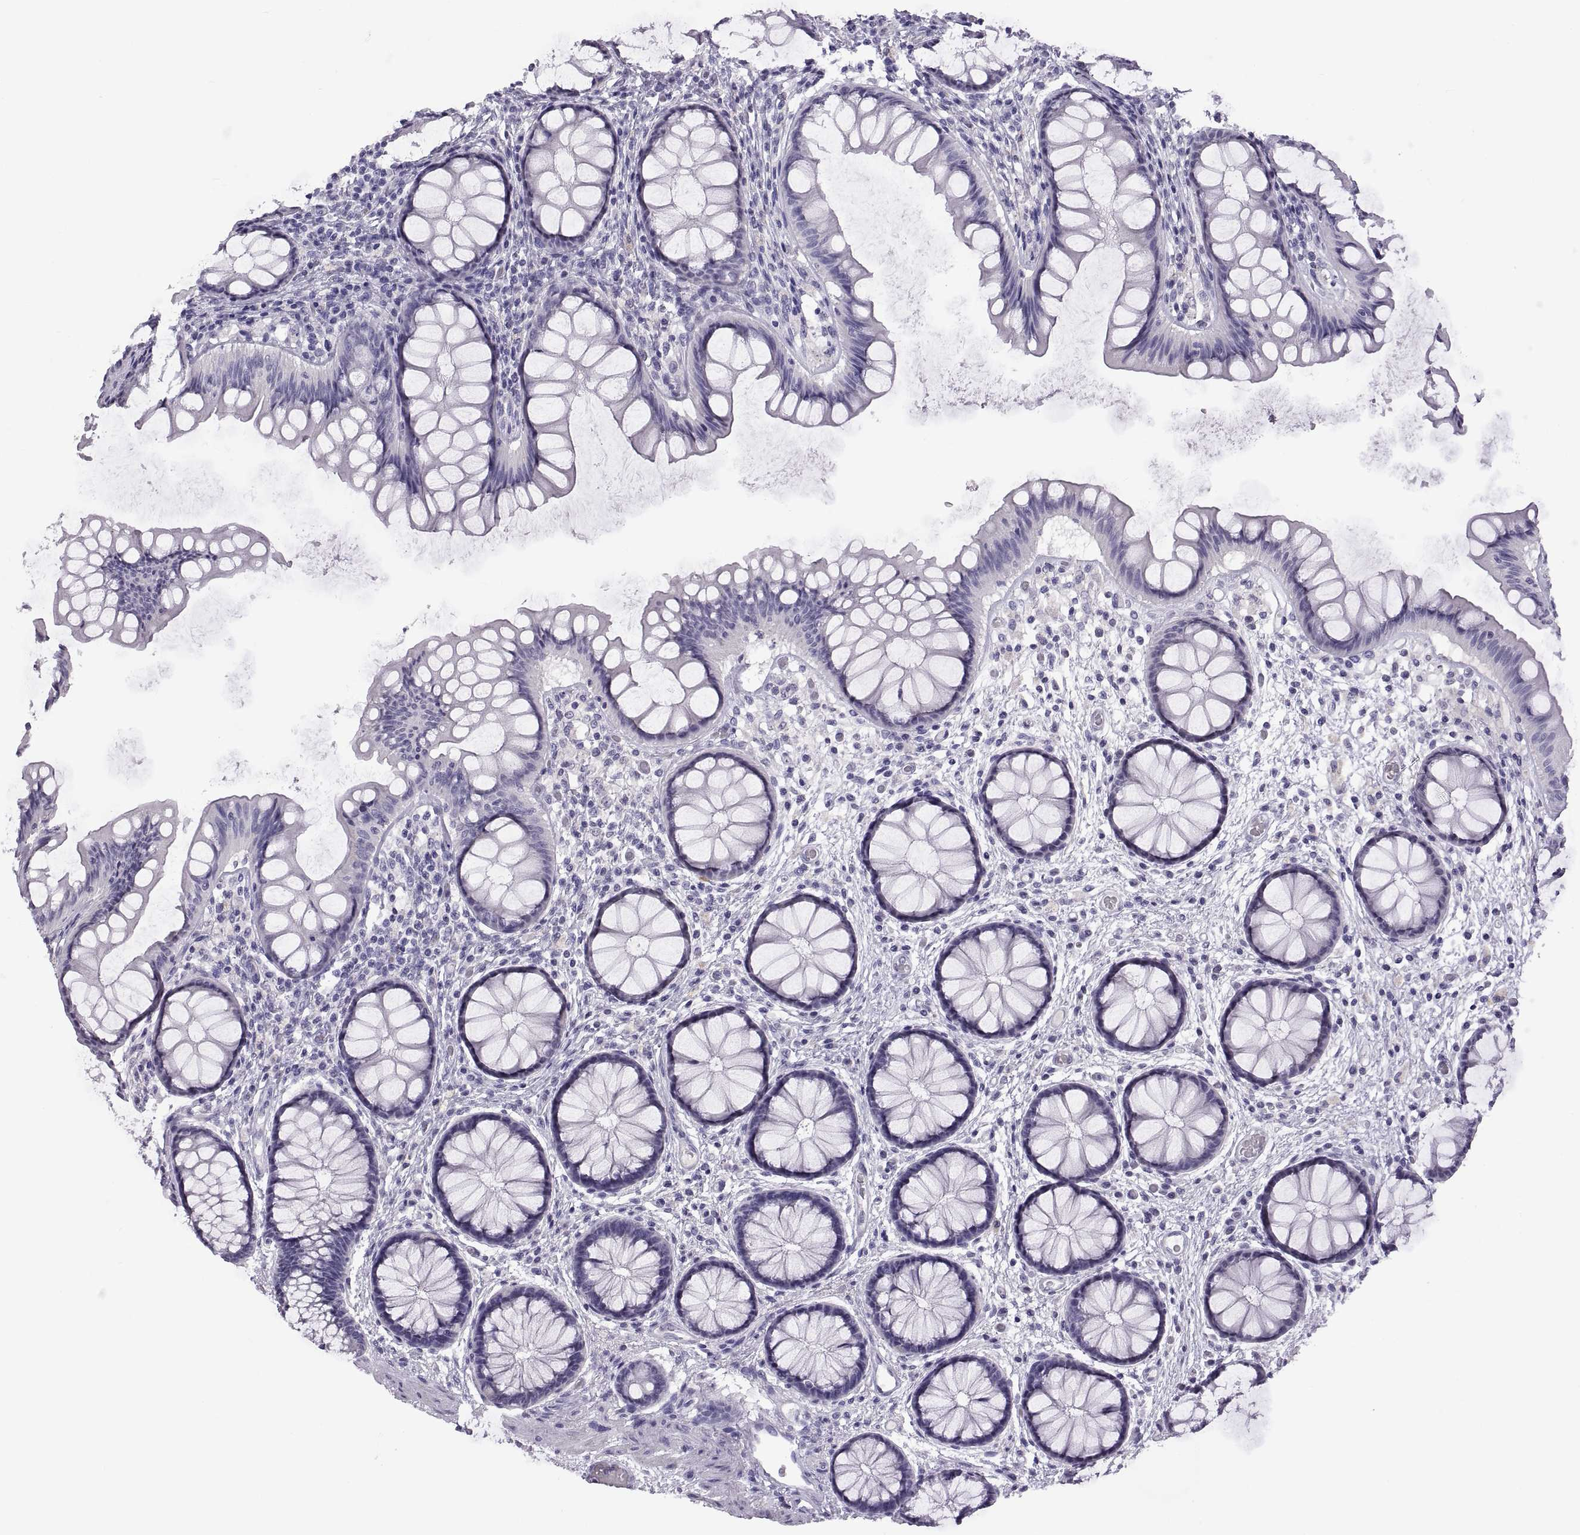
{"staining": {"intensity": "negative", "quantity": "none", "location": "none"}, "tissue": "colon", "cell_type": "Endothelial cells", "image_type": "normal", "snomed": [{"axis": "morphology", "description": "Normal tissue, NOS"}, {"axis": "topography", "description": "Colon"}], "caption": "DAB immunohistochemical staining of unremarkable colon displays no significant staining in endothelial cells.", "gene": "RDM1", "patient": {"sex": "female", "age": 65}}